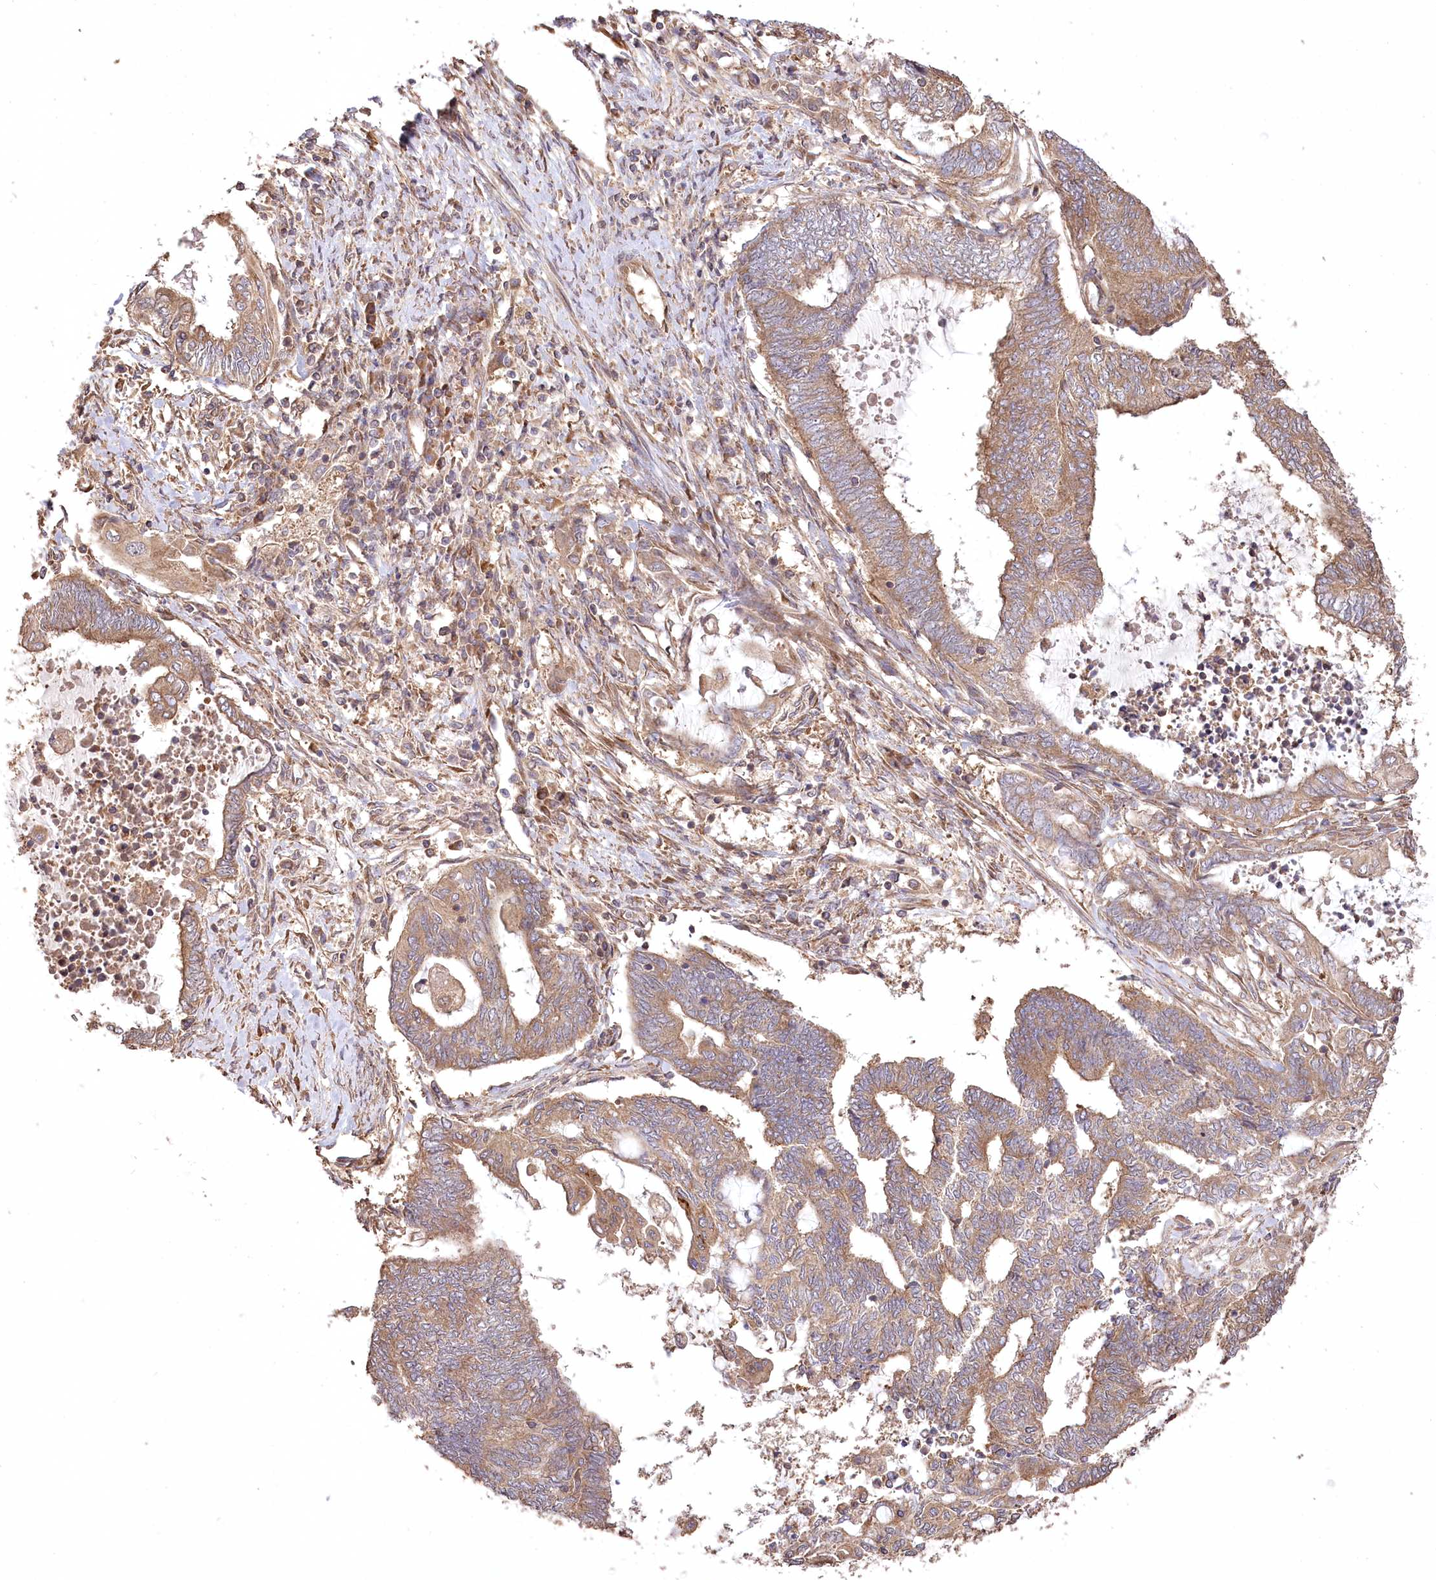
{"staining": {"intensity": "moderate", "quantity": ">75%", "location": "cytoplasmic/membranous"}, "tissue": "endometrial cancer", "cell_type": "Tumor cells", "image_type": "cancer", "snomed": [{"axis": "morphology", "description": "Adenocarcinoma, NOS"}, {"axis": "topography", "description": "Uterus"}, {"axis": "topography", "description": "Endometrium"}], "caption": "The micrograph demonstrates a brown stain indicating the presence of a protein in the cytoplasmic/membranous of tumor cells in adenocarcinoma (endometrial).", "gene": "PRSS53", "patient": {"sex": "female", "age": 70}}